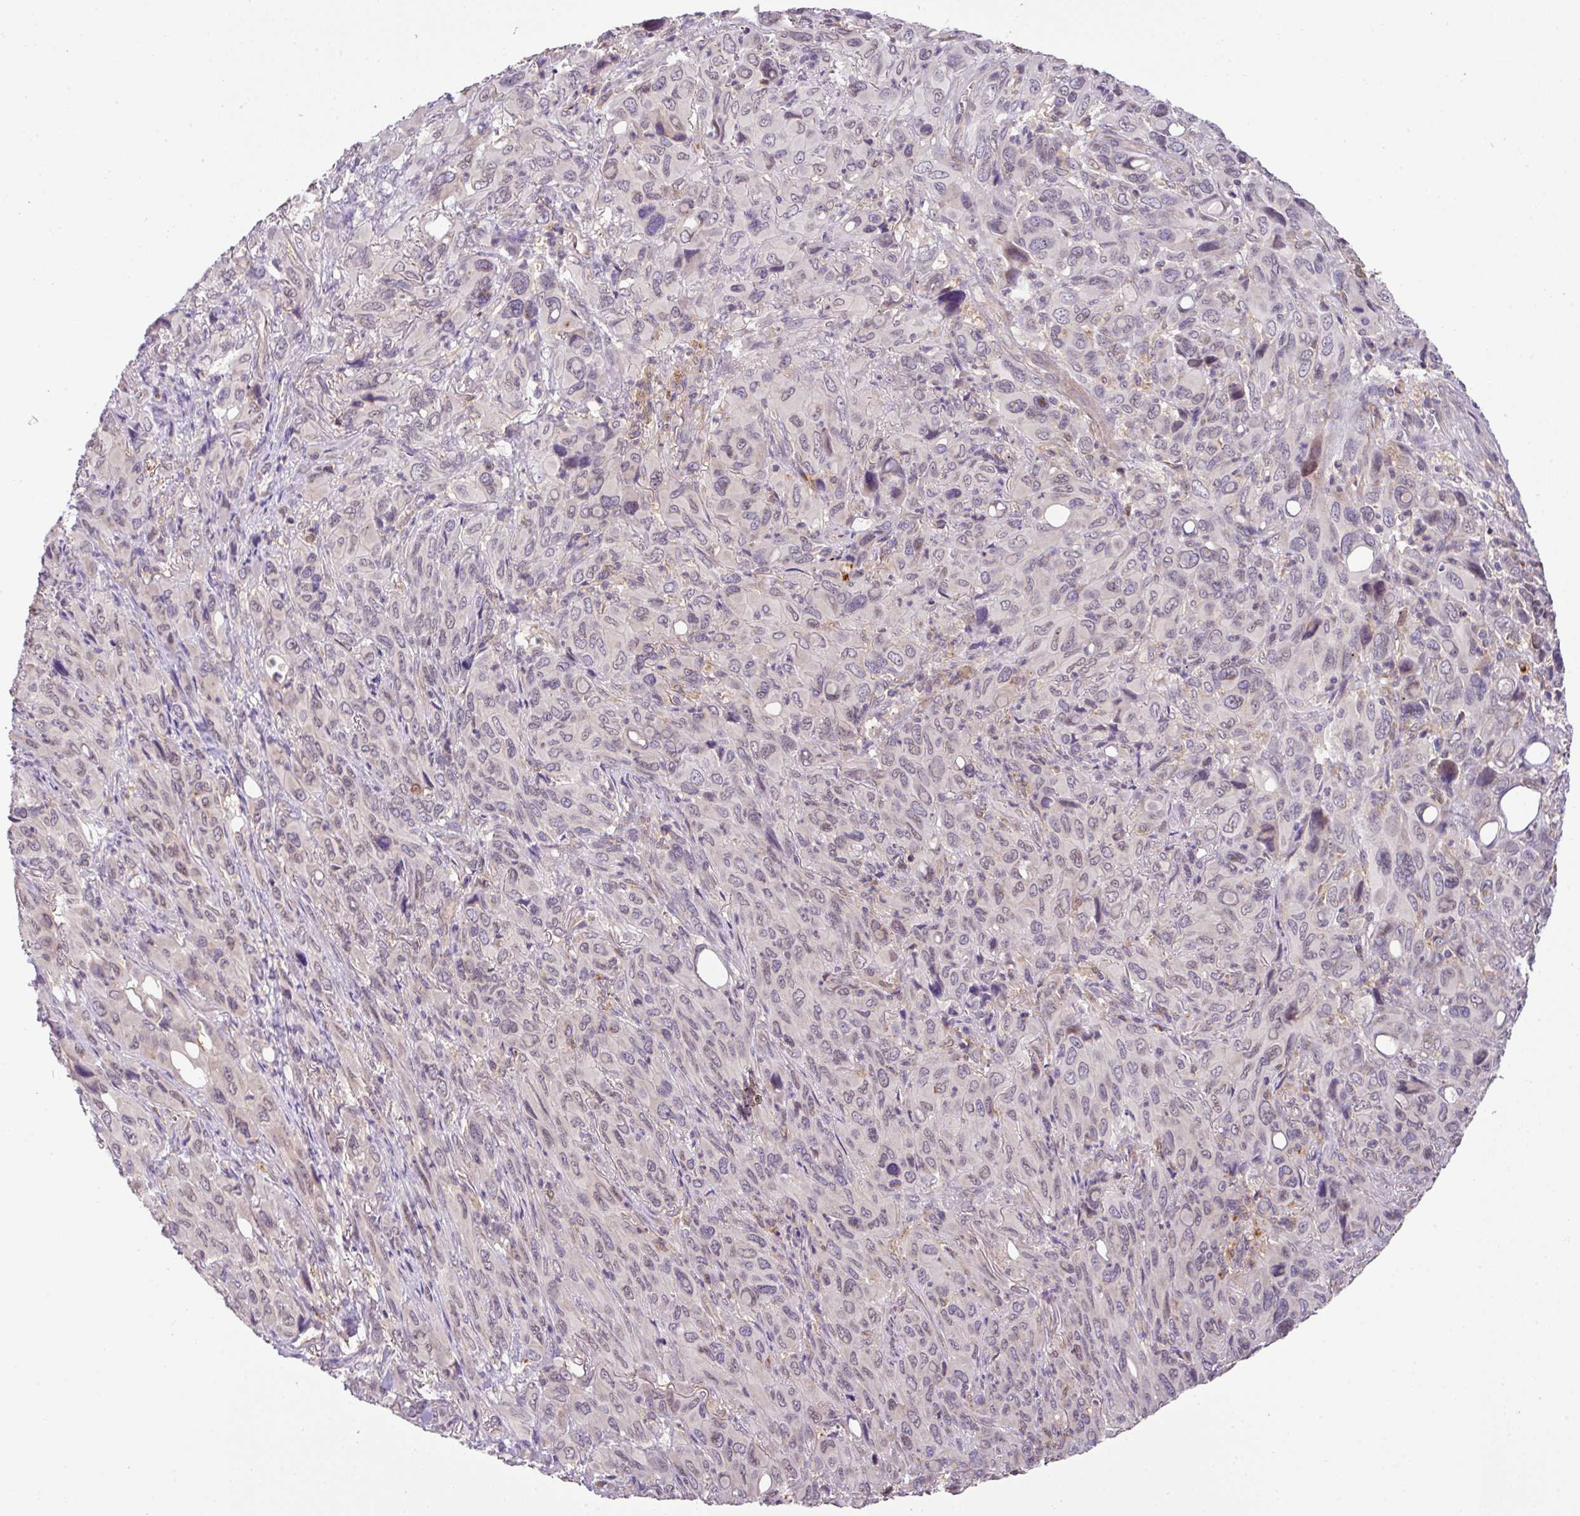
{"staining": {"intensity": "negative", "quantity": "none", "location": "none"}, "tissue": "melanoma", "cell_type": "Tumor cells", "image_type": "cancer", "snomed": [{"axis": "morphology", "description": "Malignant melanoma, Metastatic site"}, {"axis": "topography", "description": "Lung"}], "caption": "There is no significant expression in tumor cells of melanoma.", "gene": "GCNT7", "patient": {"sex": "male", "age": 48}}